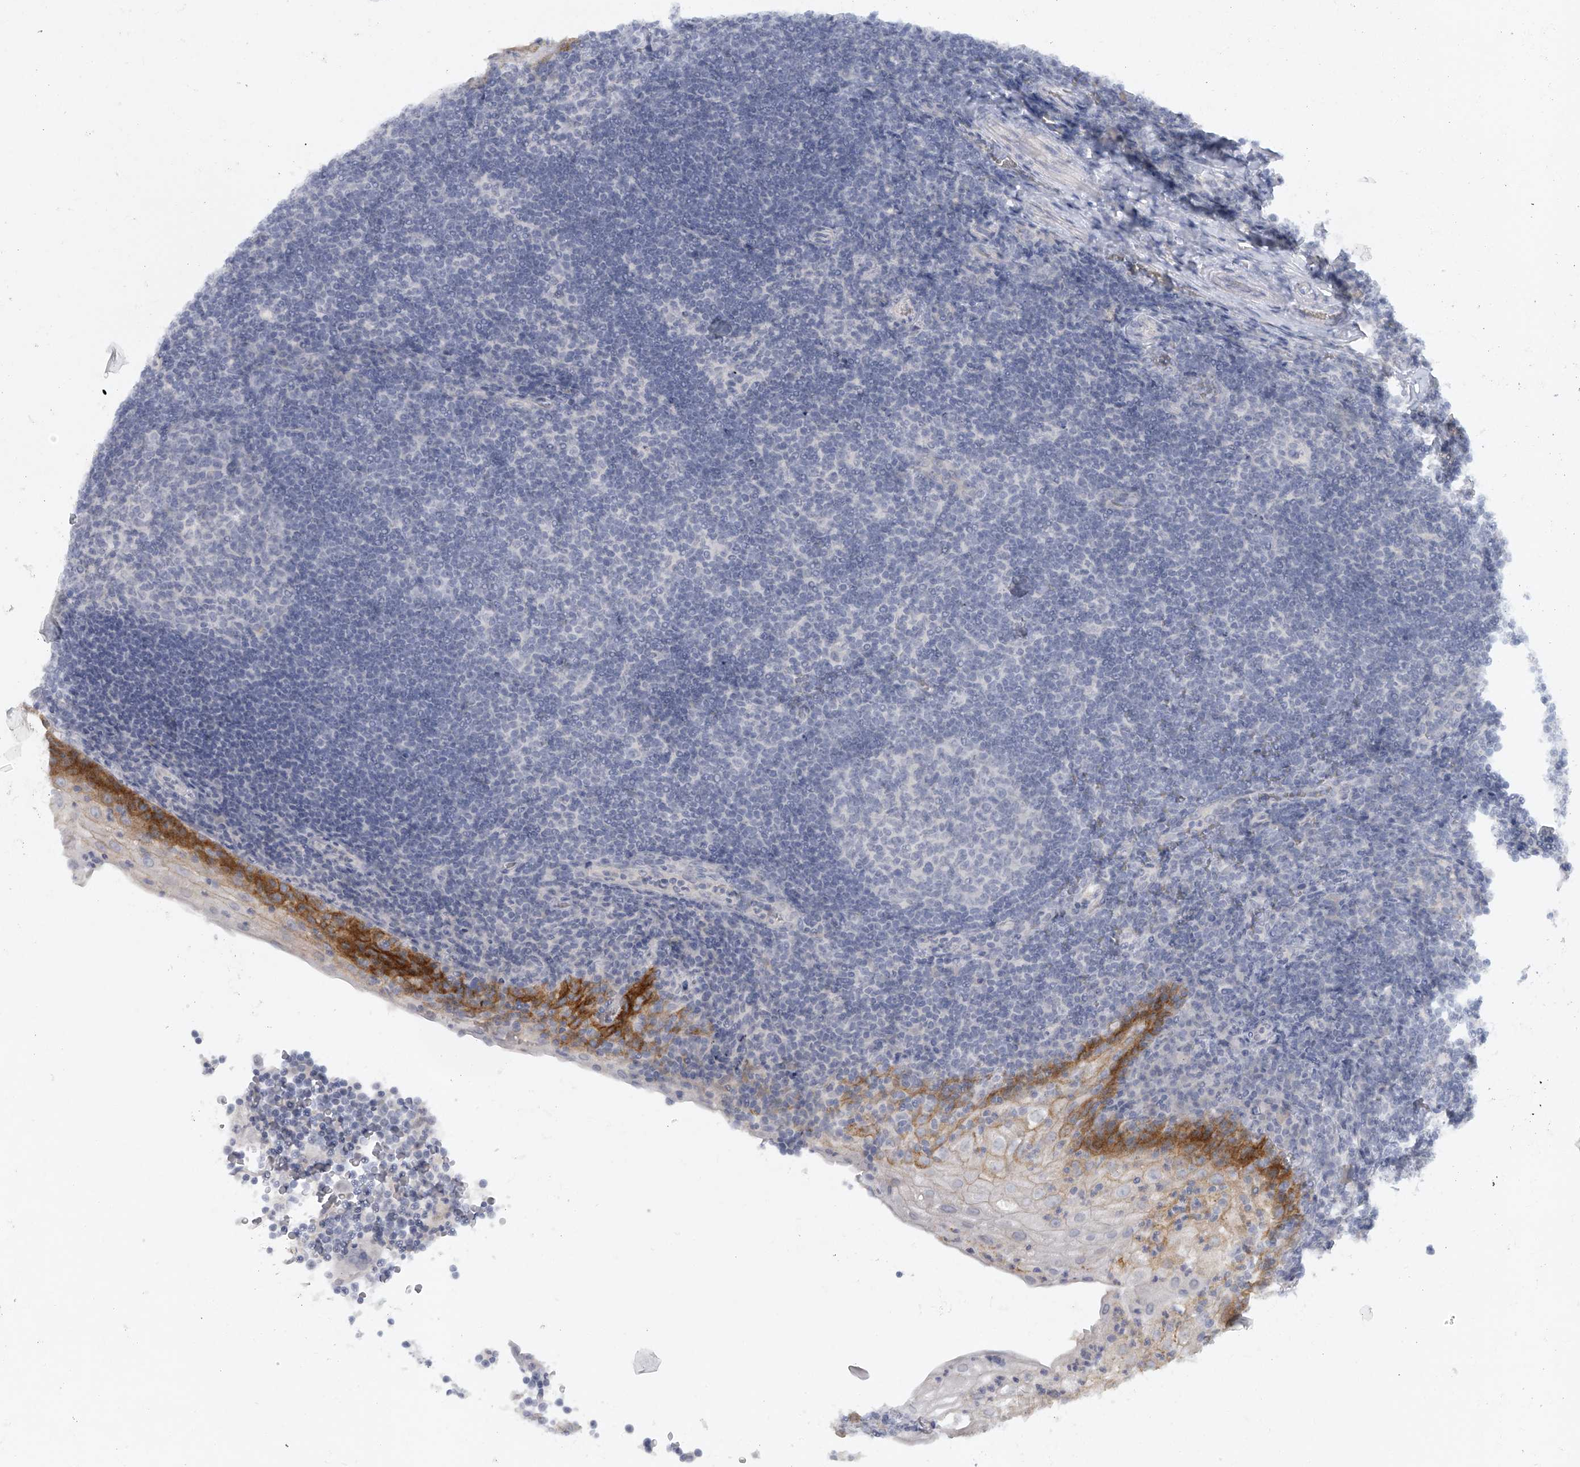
{"staining": {"intensity": "negative", "quantity": "none", "location": "none"}, "tissue": "tonsil", "cell_type": "Germinal center cells", "image_type": "normal", "snomed": [{"axis": "morphology", "description": "Normal tissue, NOS"}, {"axis": "topography", "description": "Tonsil"}], "caption": "This is an immunohistochemistry (IHC) micrograph of normal tonsil. There is no expression in germinal center cells.", "gene": "FAT2", "patient": {"sex": "male", "age": 37}}